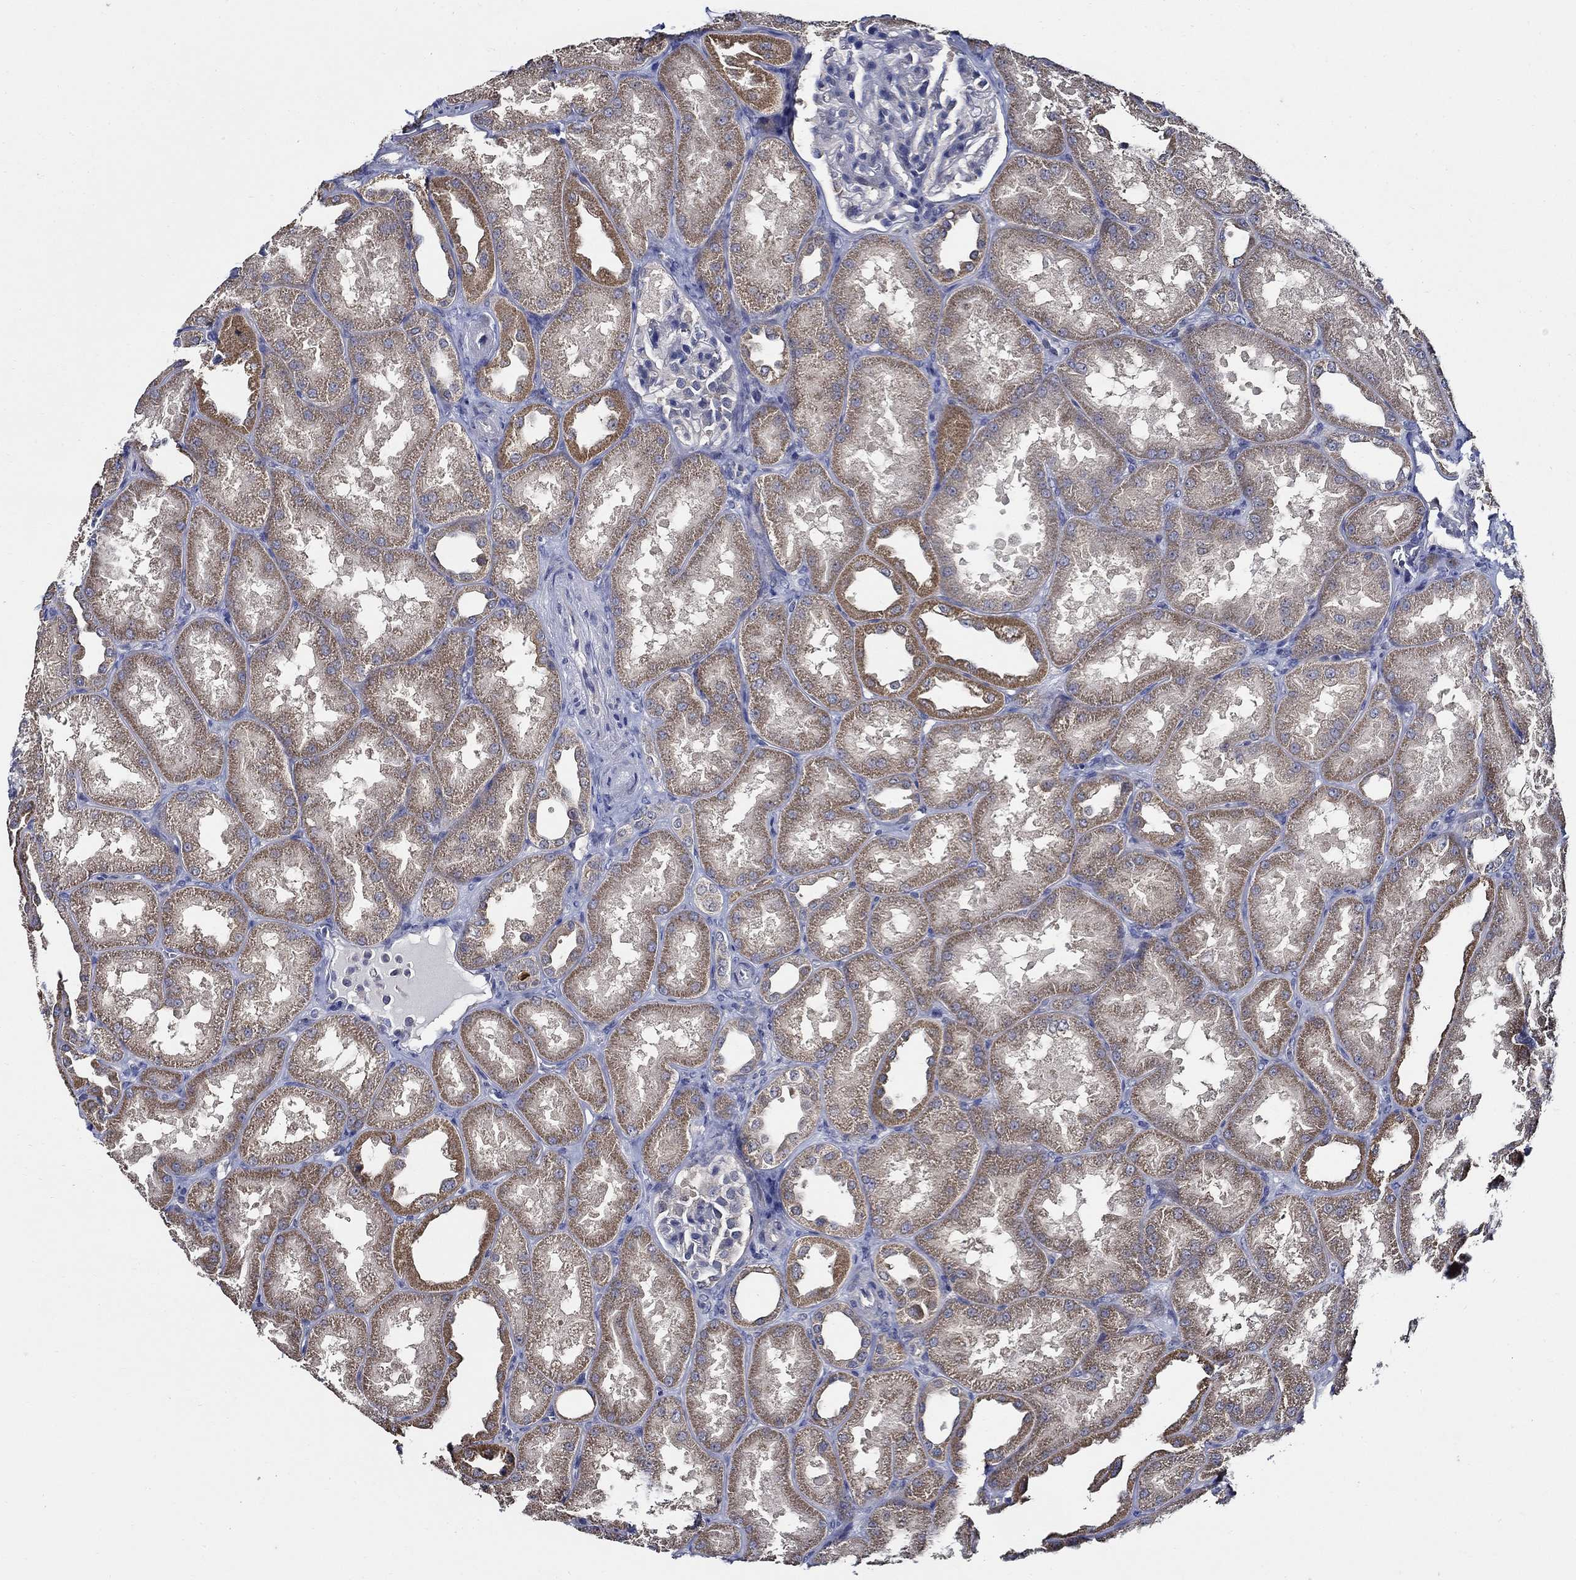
{"staining": {"intensity": "negative", "quantity": "none", "location": "none"}, "tissue": "kidney", "cell_type": "Cells in glomeruli", "image_type": "normal", "snomed": [{"axis": "morphology", "description": "Normal tissue, NOS"}, {"axis": "topography", "description": "Kidney"}], "caption": "This is a photomicrograph of immunohistochemistry staining of unremarkable kidney, which shows no positivity in cells in glomeruli.", "gene": "WDR53", "patient": {"sex": "male", "age": 61}}